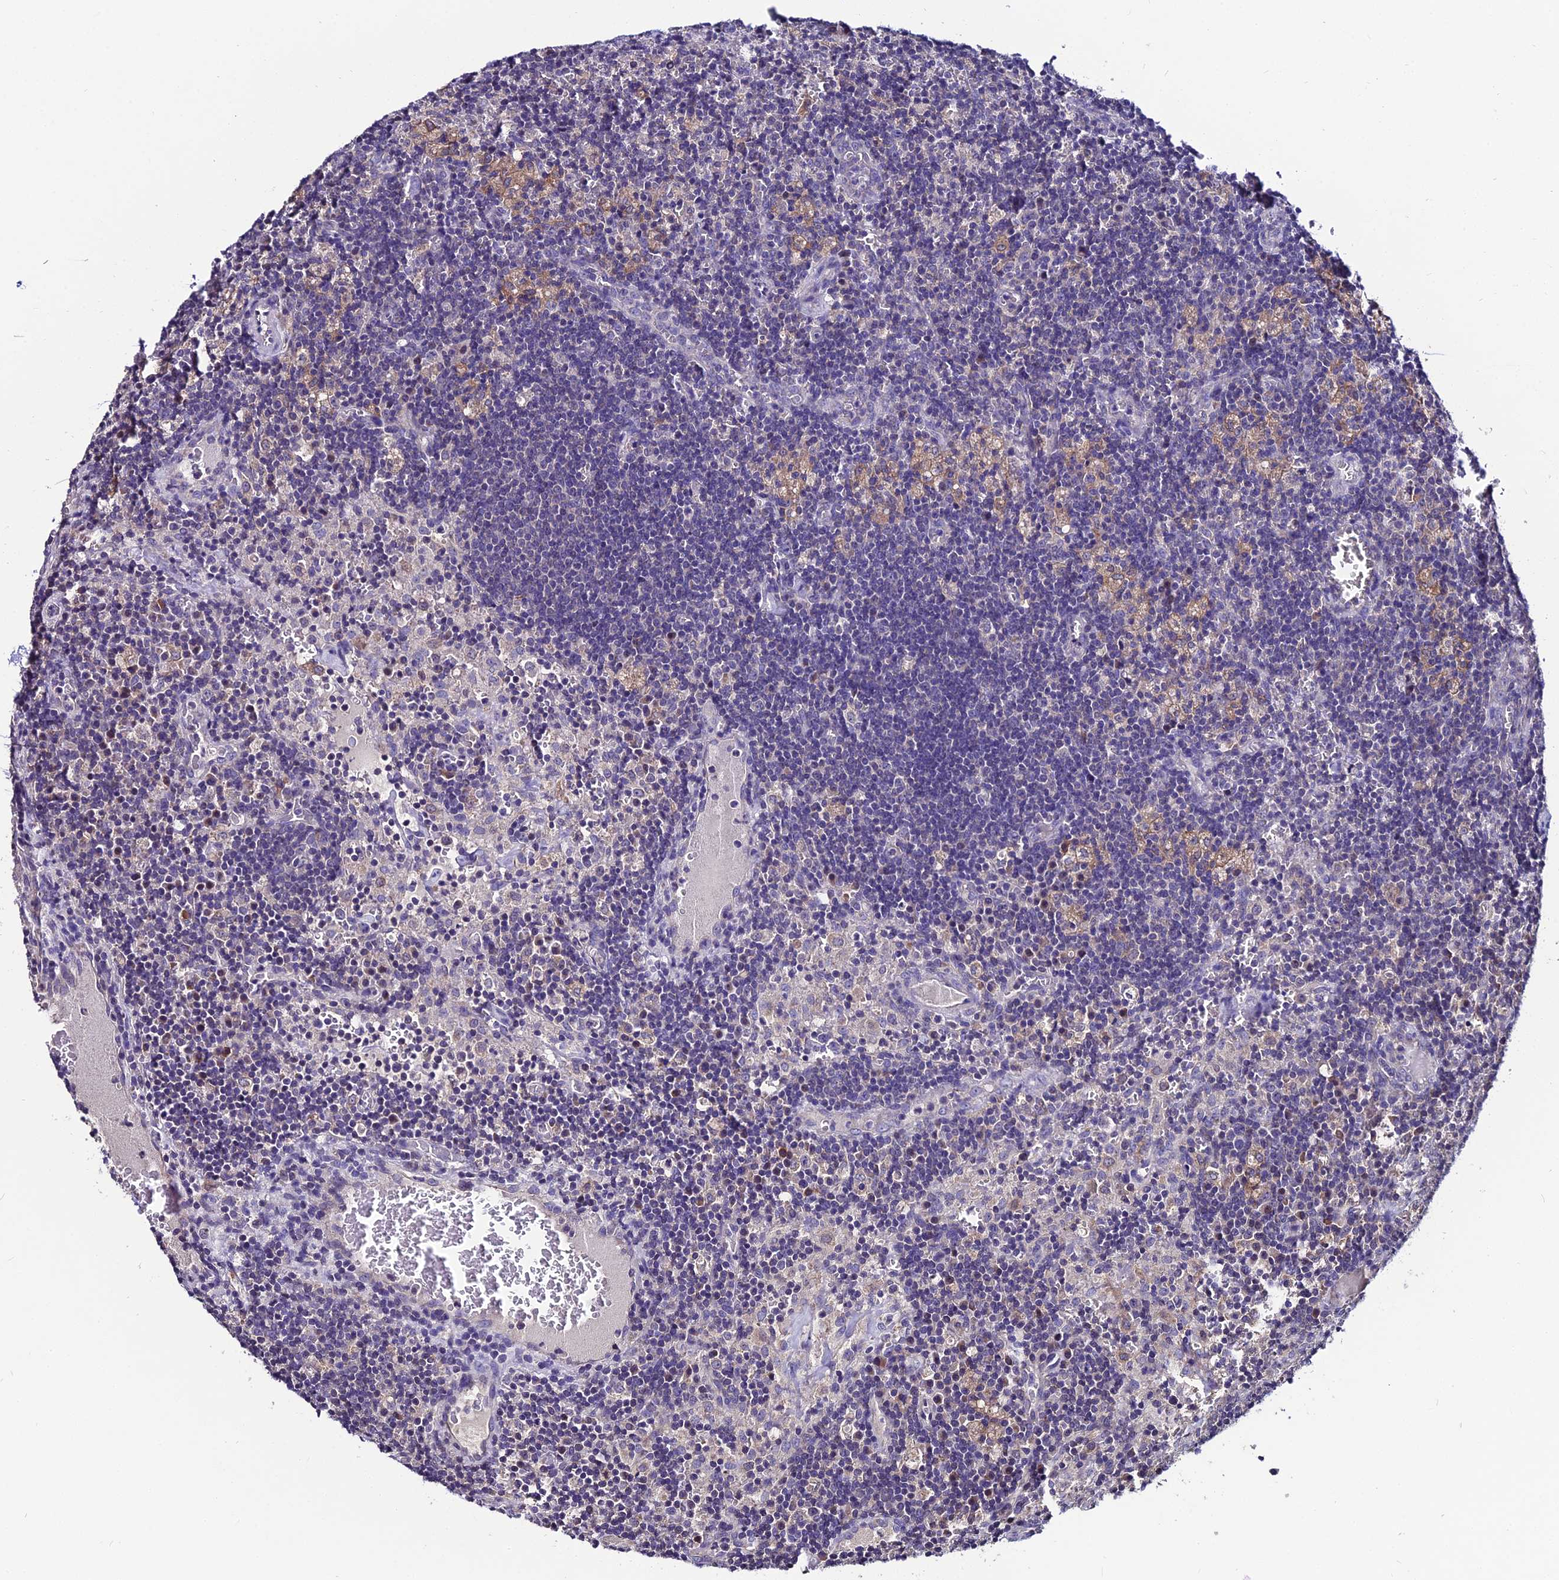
{"staining": {"intensity": "negative", "quantity": "none", "location": "none"}, "tissue": "lymph node", "cell_type": "Non-germinal center cells", "image_type": "normal", "snomed": [{"axis": "morphology", "description": "Normal tissue, NOS"}, {"axis": "topography", "description": "Lymph node"}], "caption": "IHC of benign lymph node displays no staining in non-germinal center cells.", "gene": "LGALS7", "patient": {"sex": "male", "age": 58}}